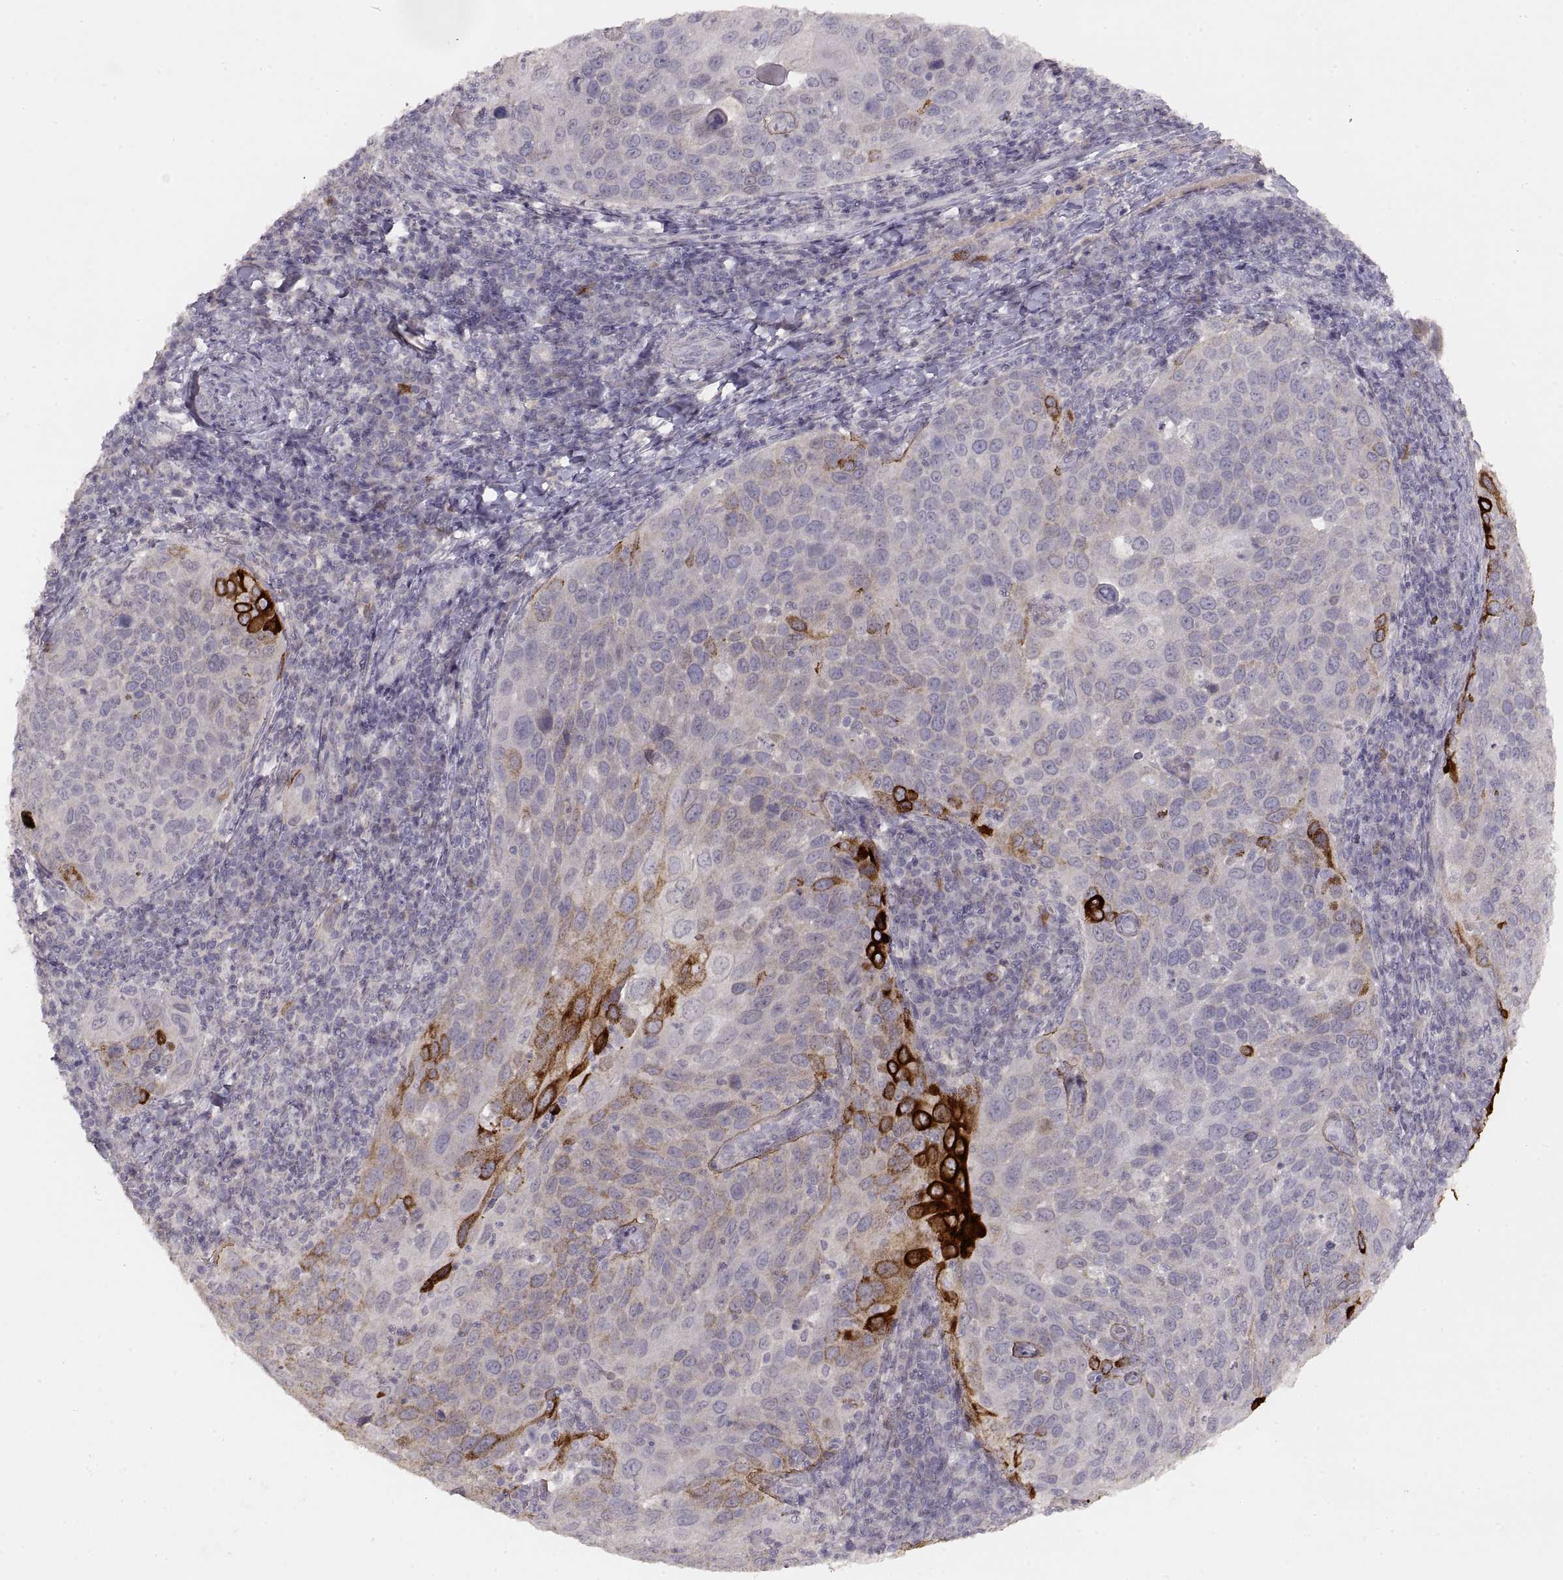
{"staining": {"intensity": "strong", "quantity": "<25%", "location": "cytoplasmic/membranous"}, "tissue": "cervical cancer", "cell_type": "Tumor cells", "image_type": "cancer", "snomed": [{"axis": "morphology", "description": "Squamous cell carcinoma, NOS"}, {"axis": "topography", "description": "Cervix"}], "caption": "Cervical cancer (squamous cell carcinoma) tissue exhibits strong cytoplasmic/membranous expression in about <25% of tumor cells (Brightfield microscopy of DAB IHC at high magnification).", "gene": "LAMC2", "patient": {"sex": "female", "age": 54}}